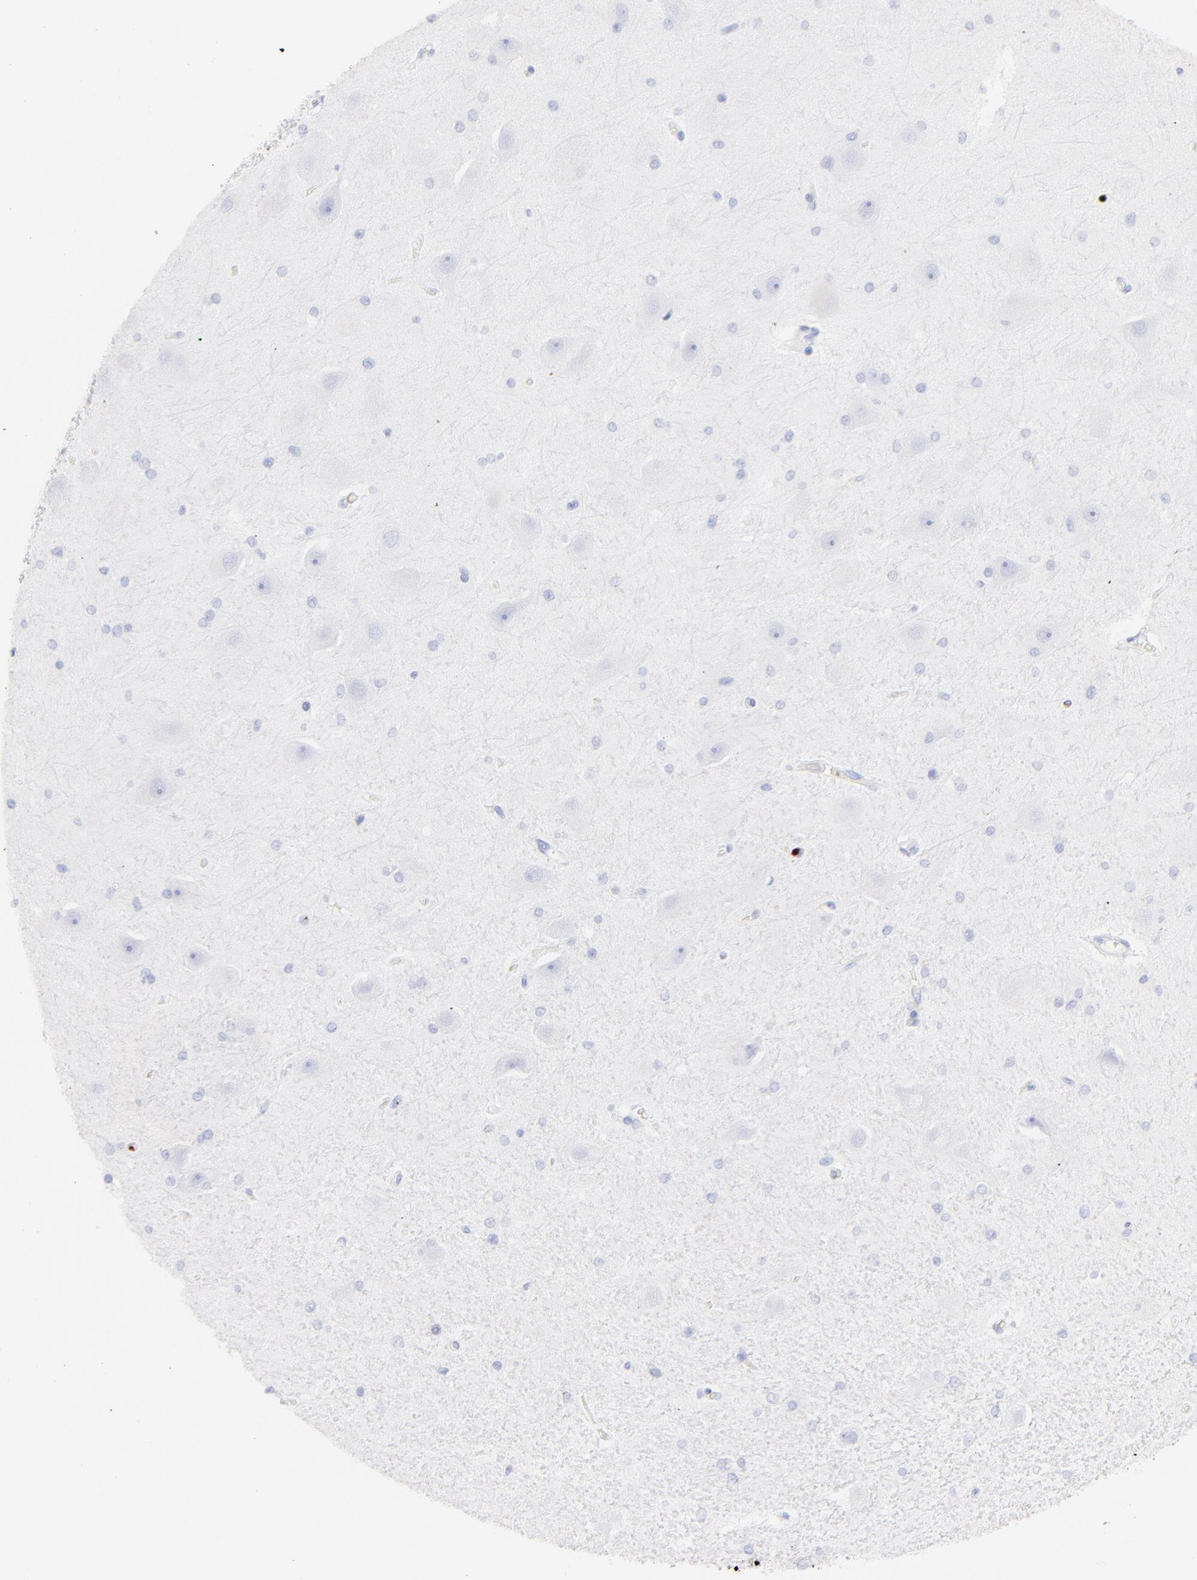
{"staining": {"intensity": "negative", "quantity": "none", "location": "none"}, "tissue": "hippocampus", "cell_type": "Glial cells", "image_type": "normal", "snomed": [{"axis": "morphology", "description": "Normal tissue, NOS"}, {"axis": "topography", "description": "Hippocampus"}], "caption": "This is an immunohistochemistry photomicrograph of unremarkable hippocampus. There is no positivity in glial cells.", "gene": "S100A12", "patient": {"sex": "female", "age": 54}}